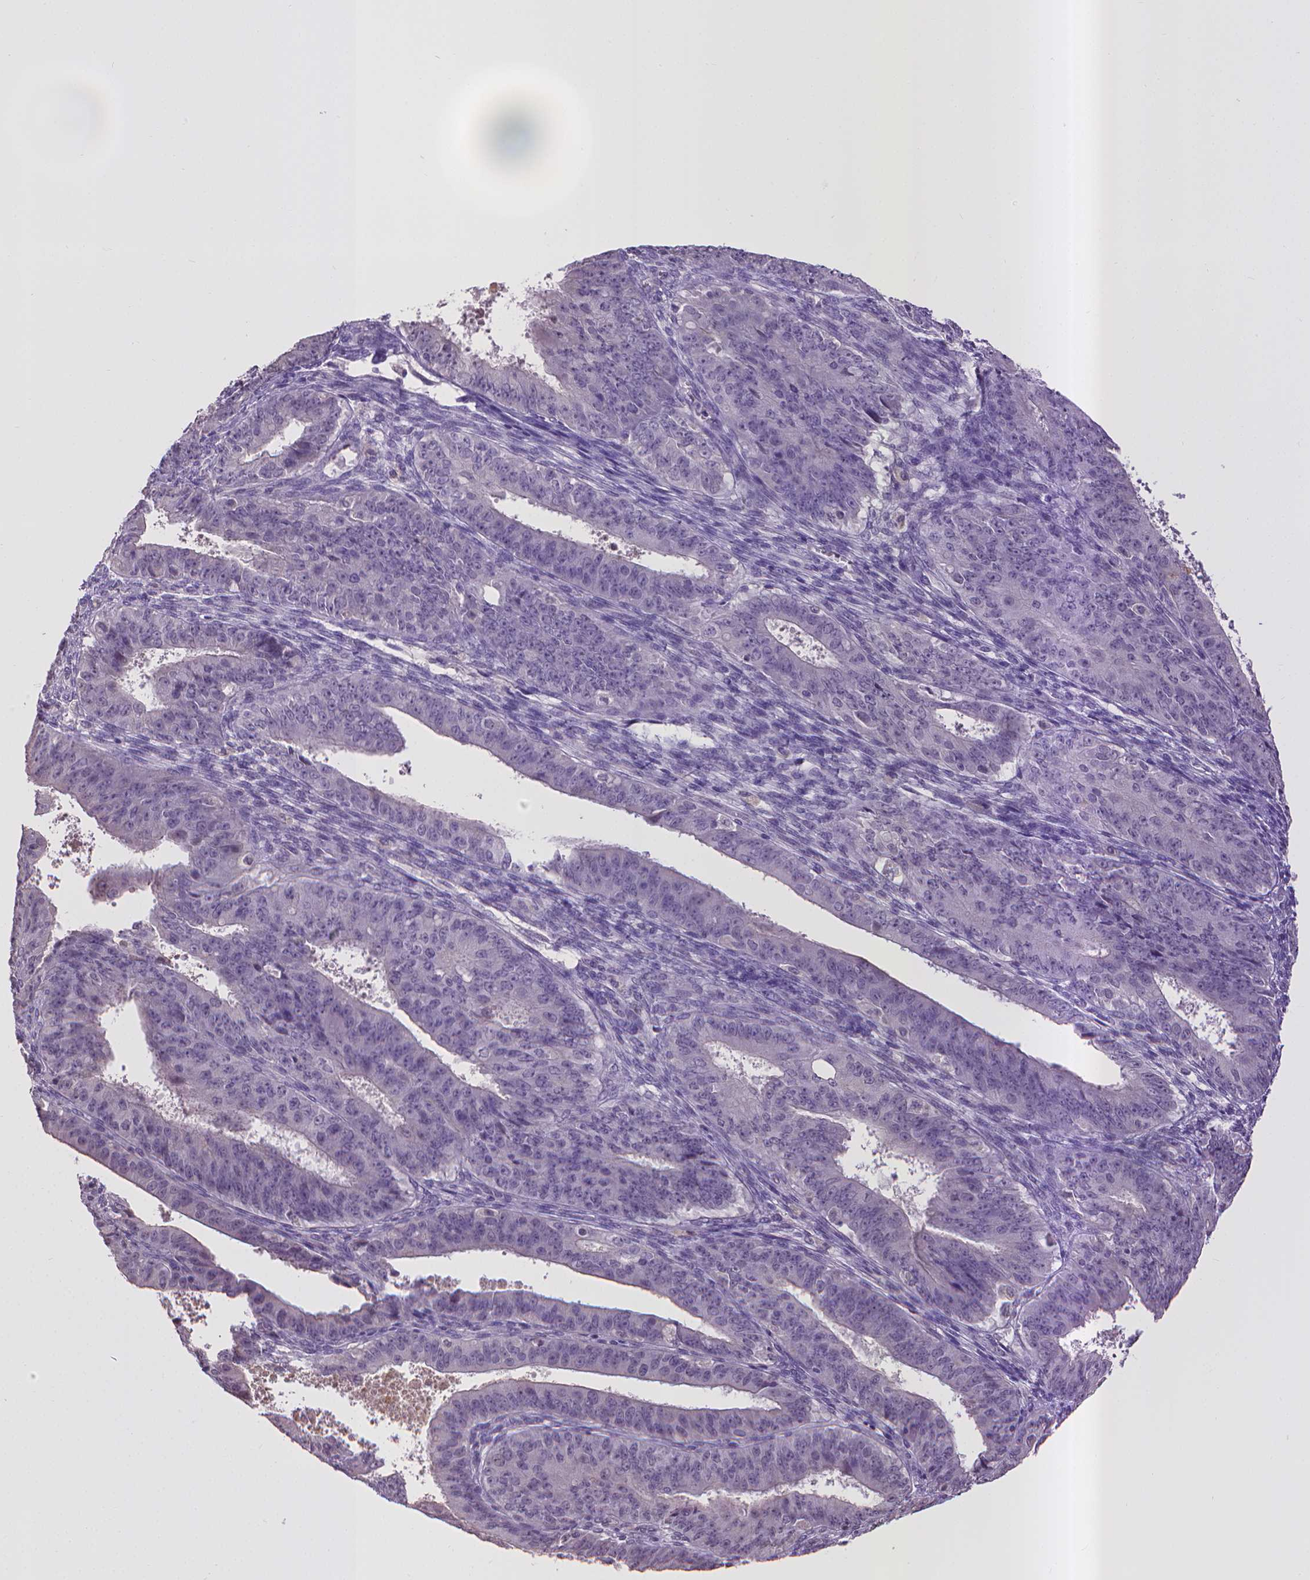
{"staining": {"intensity": "negative", "quantity": "none", "location": "none"}, "tissue": "ovarian cancer", "cell_type": "Tumor cells", "image_type": "cancer", "snomed": [{"axis": "morphology", "description": "Carcinoma, endometroid"}, {"axis": "topography", "description": "Ovary"}], "caption": "Immunohistochemistry (IHC) of human ovarian endometroid carcinoma displays no expression in tumor cells. (DAB (3,3'-diaminobenzidine) immunohistochemistry (IHC) visualized using brightfield microscopy, high magnification).", "gene": "CPM", "patient": {"sex": "female", "age": 42}}